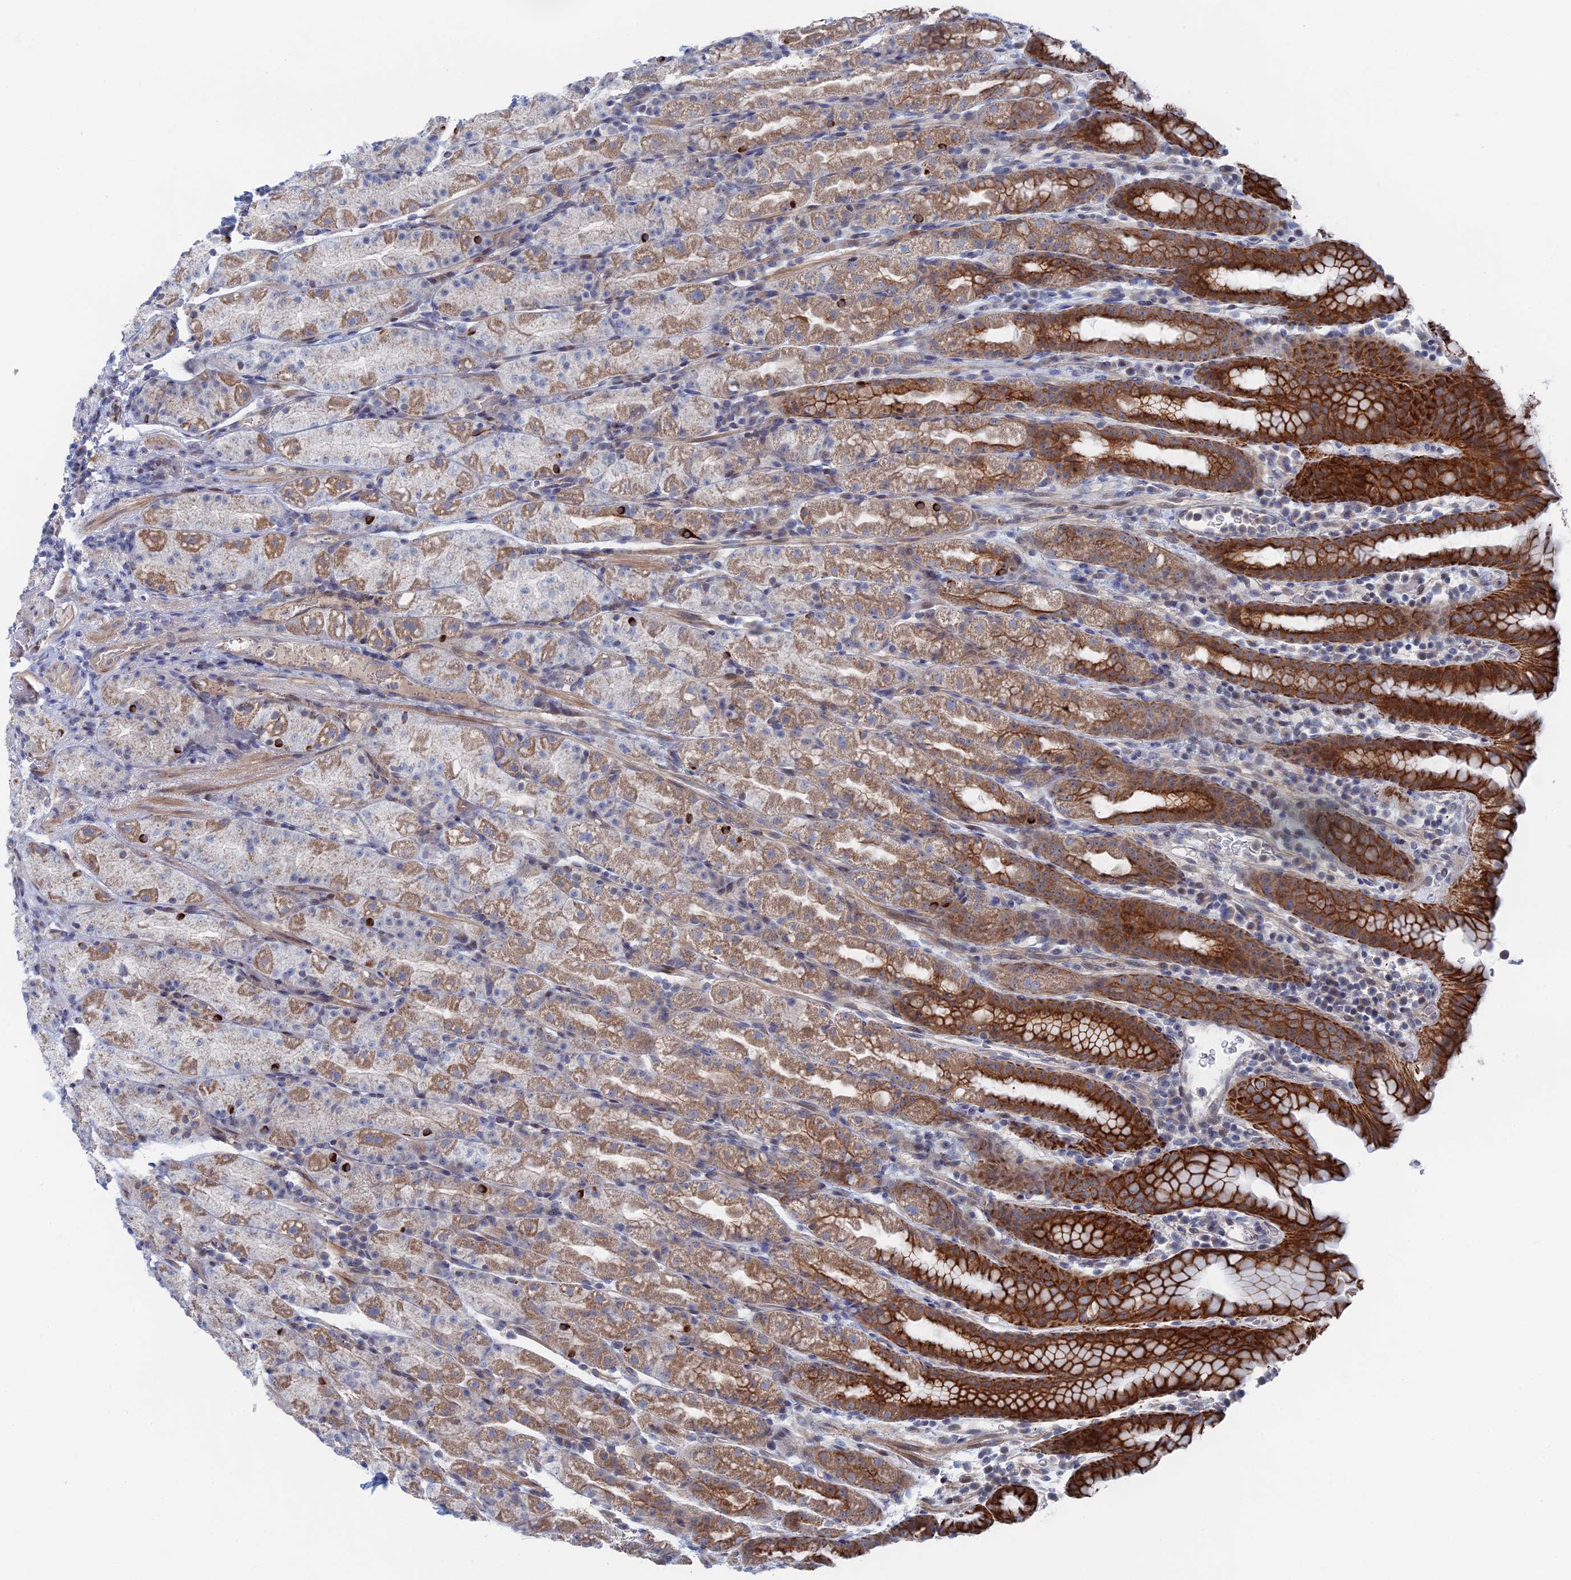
{"staining": {"intensity": "strong", "quantity": "25%-75%", "location": "cytoplasmic/membranous"}, "tissue": "stomach", "cell_type": "Glandular cells", "image_type": "normal", "snomed": [{"axis": "morphology", "description": "Normal tissue, NOS"}, {"axis": "topography", "description": "Stomach, upper"}, {"axis": "topography", "description": "Stomach, lower"}, {"axis": "topography", "description": "Small intestine"}], "caption": "Protein expression analysis of benign stomach shows strong cytoplasmic/membranous positivity in approximately 25%-75% of glandular cells. Nuclei are stained in blue.", "gene": "IL7", "patient": {"sex": "male", "age": 68}}